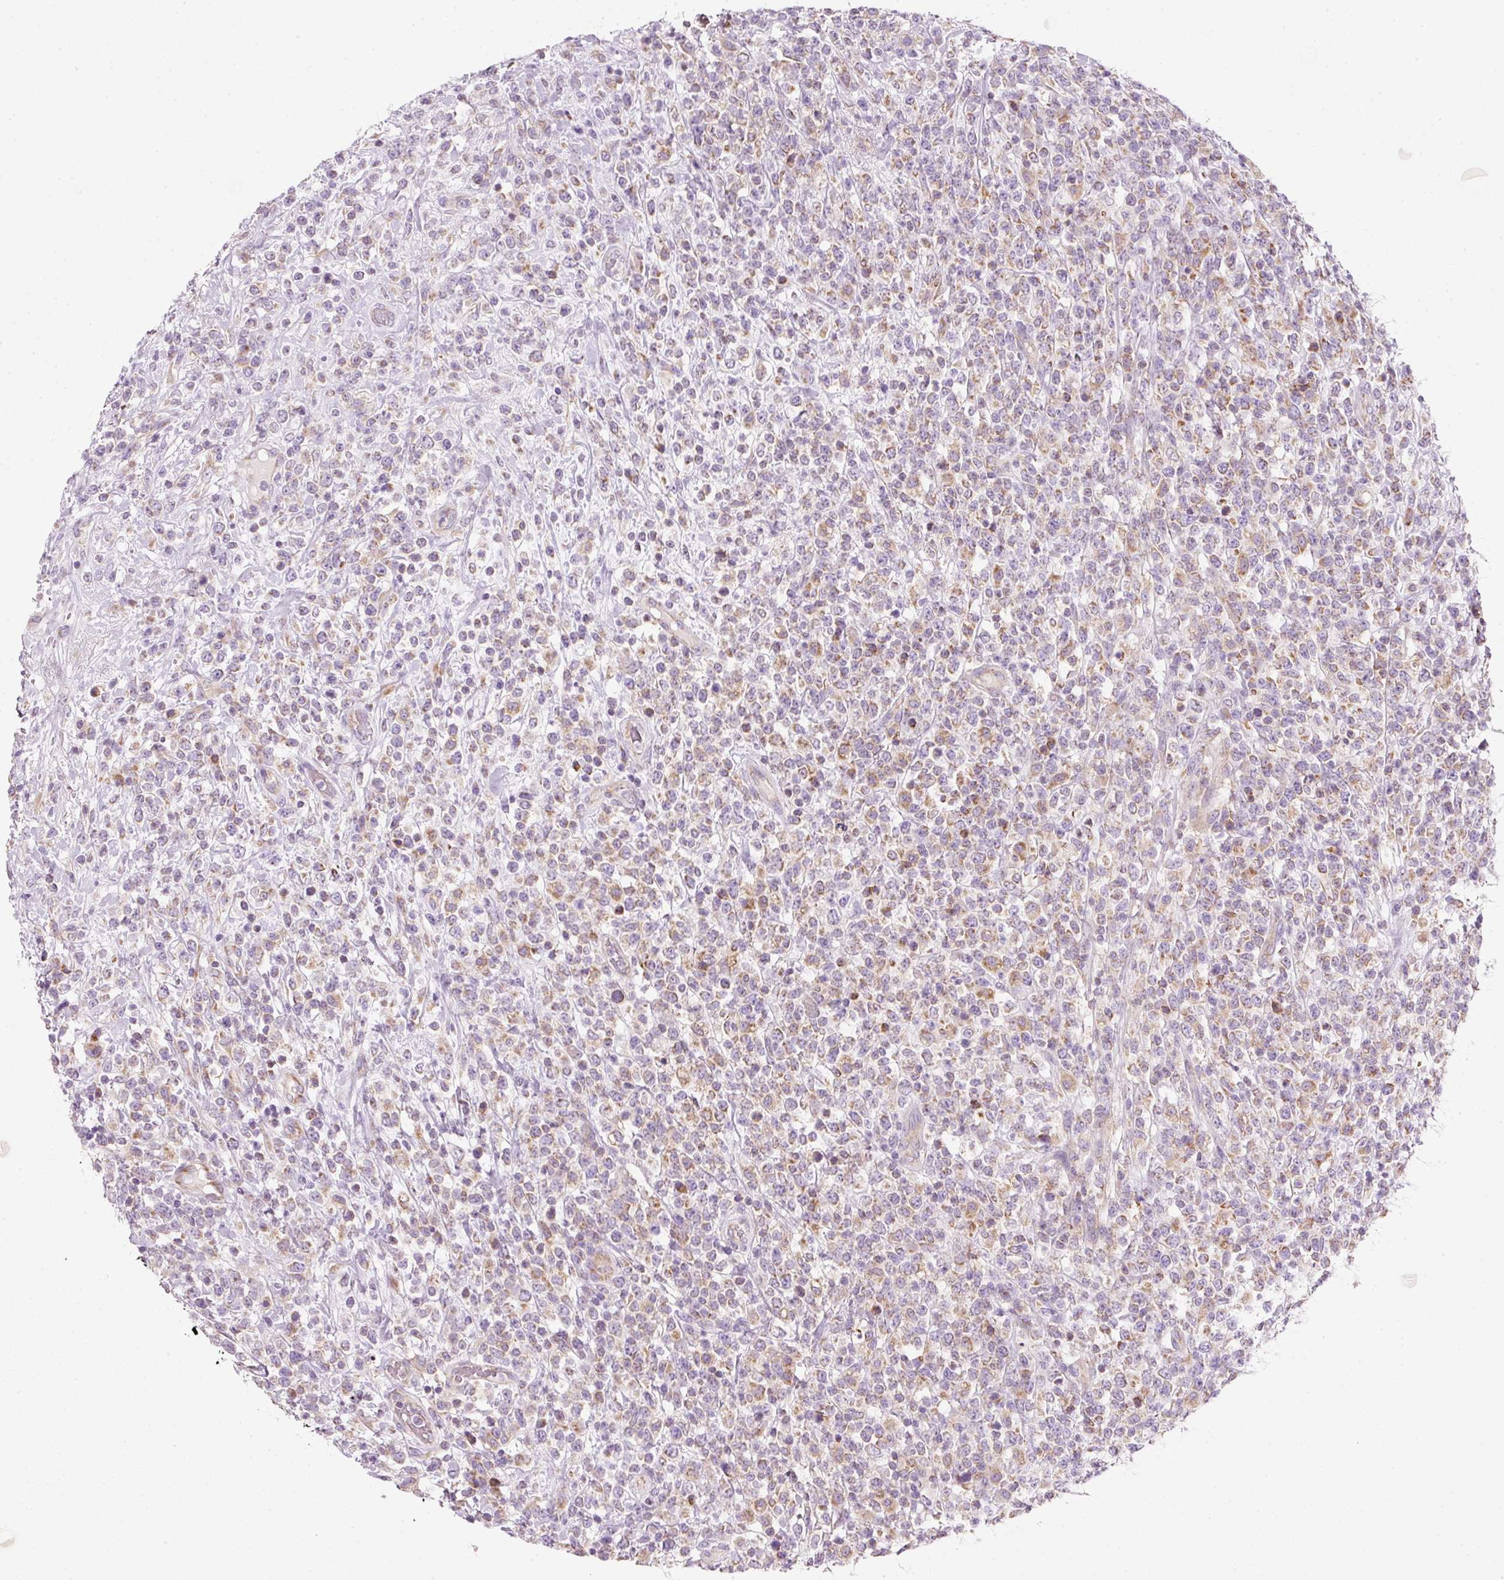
{"staining": {"intensity": "moderate", "quantity": "25%-75%", "location": "cytoplasmic/membranous"}, "tissue": "lymphoma", "cell_type": "Tumor cells", "image_type": "cancer", "snomed": [{"axis": "morphology", "description": "Malignant lymphoma, non-Hodgkin's type, High grade"}, {"axis": "topography", "description": "Colon"}], "caption": "Brown immunohistochemical staining in human lymphoma shows moderate cytoplasmic/membranous staining in about 25%-75% of tumor cells. The staining was performed using DAB to visualize the protein expression in brown, while the nuclei were stained in blue with hematoxylin (Magnification: 20x).", "gene": "NDUFA1", "patient": {"sex": "female", "age": 53}}